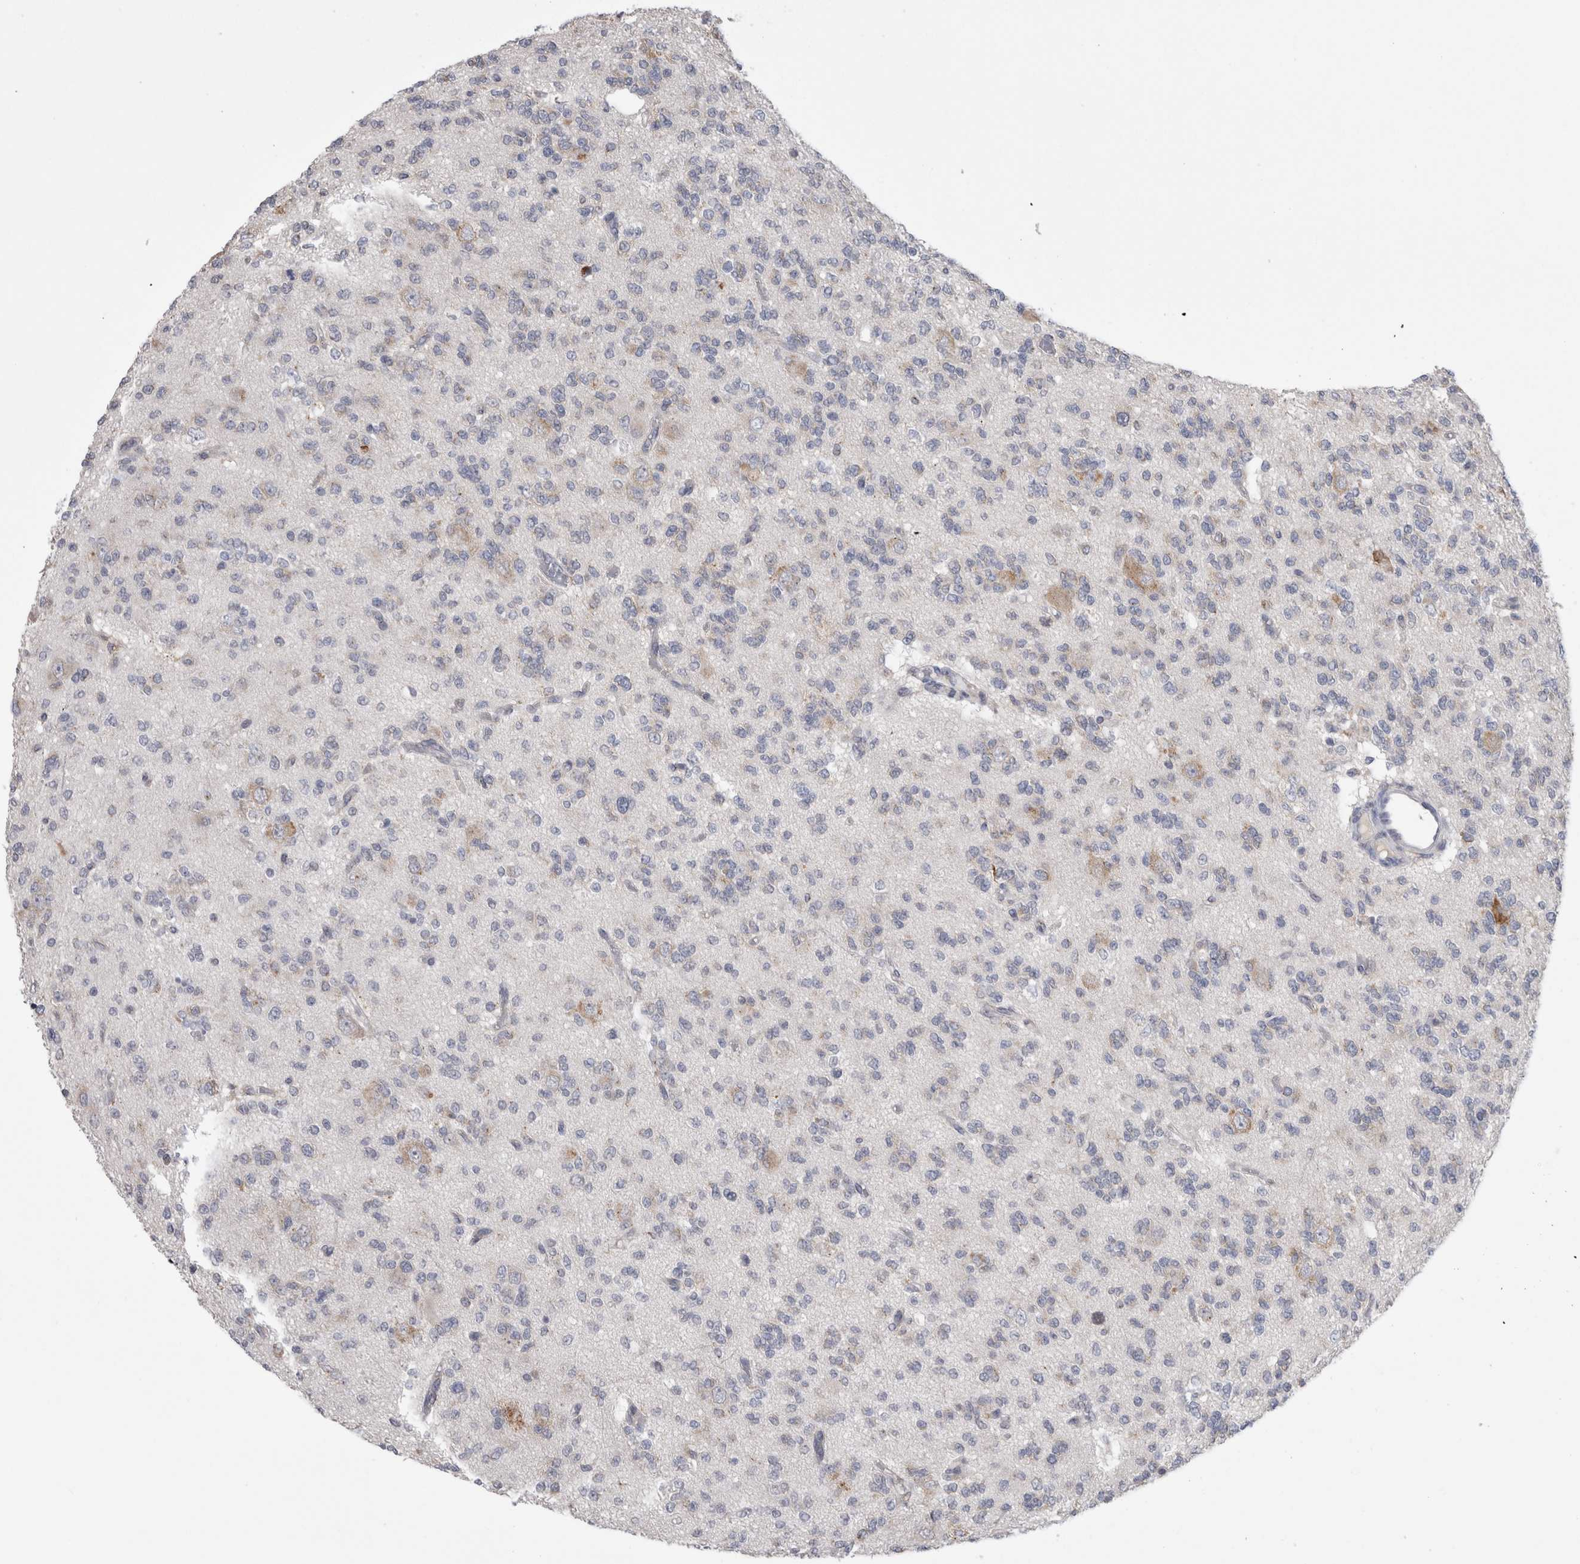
{"staining": {"intensity": "negative", "quantity": "none", "location": "none"}, "tissue": "glioma", "cell_type": "Tumor cells", "image_type": "cancer", "snomed": [{"axis": "morphology", "description": "Glioma, malignant, Low grade"}, {"axis": "topography", "description": "Brain"}], "caption": "IHC of malignant low-grade glioma shows no positivity in tumor cells.", "gene": "ZNF341", "patient": {"sex": "male", "age": 38}}